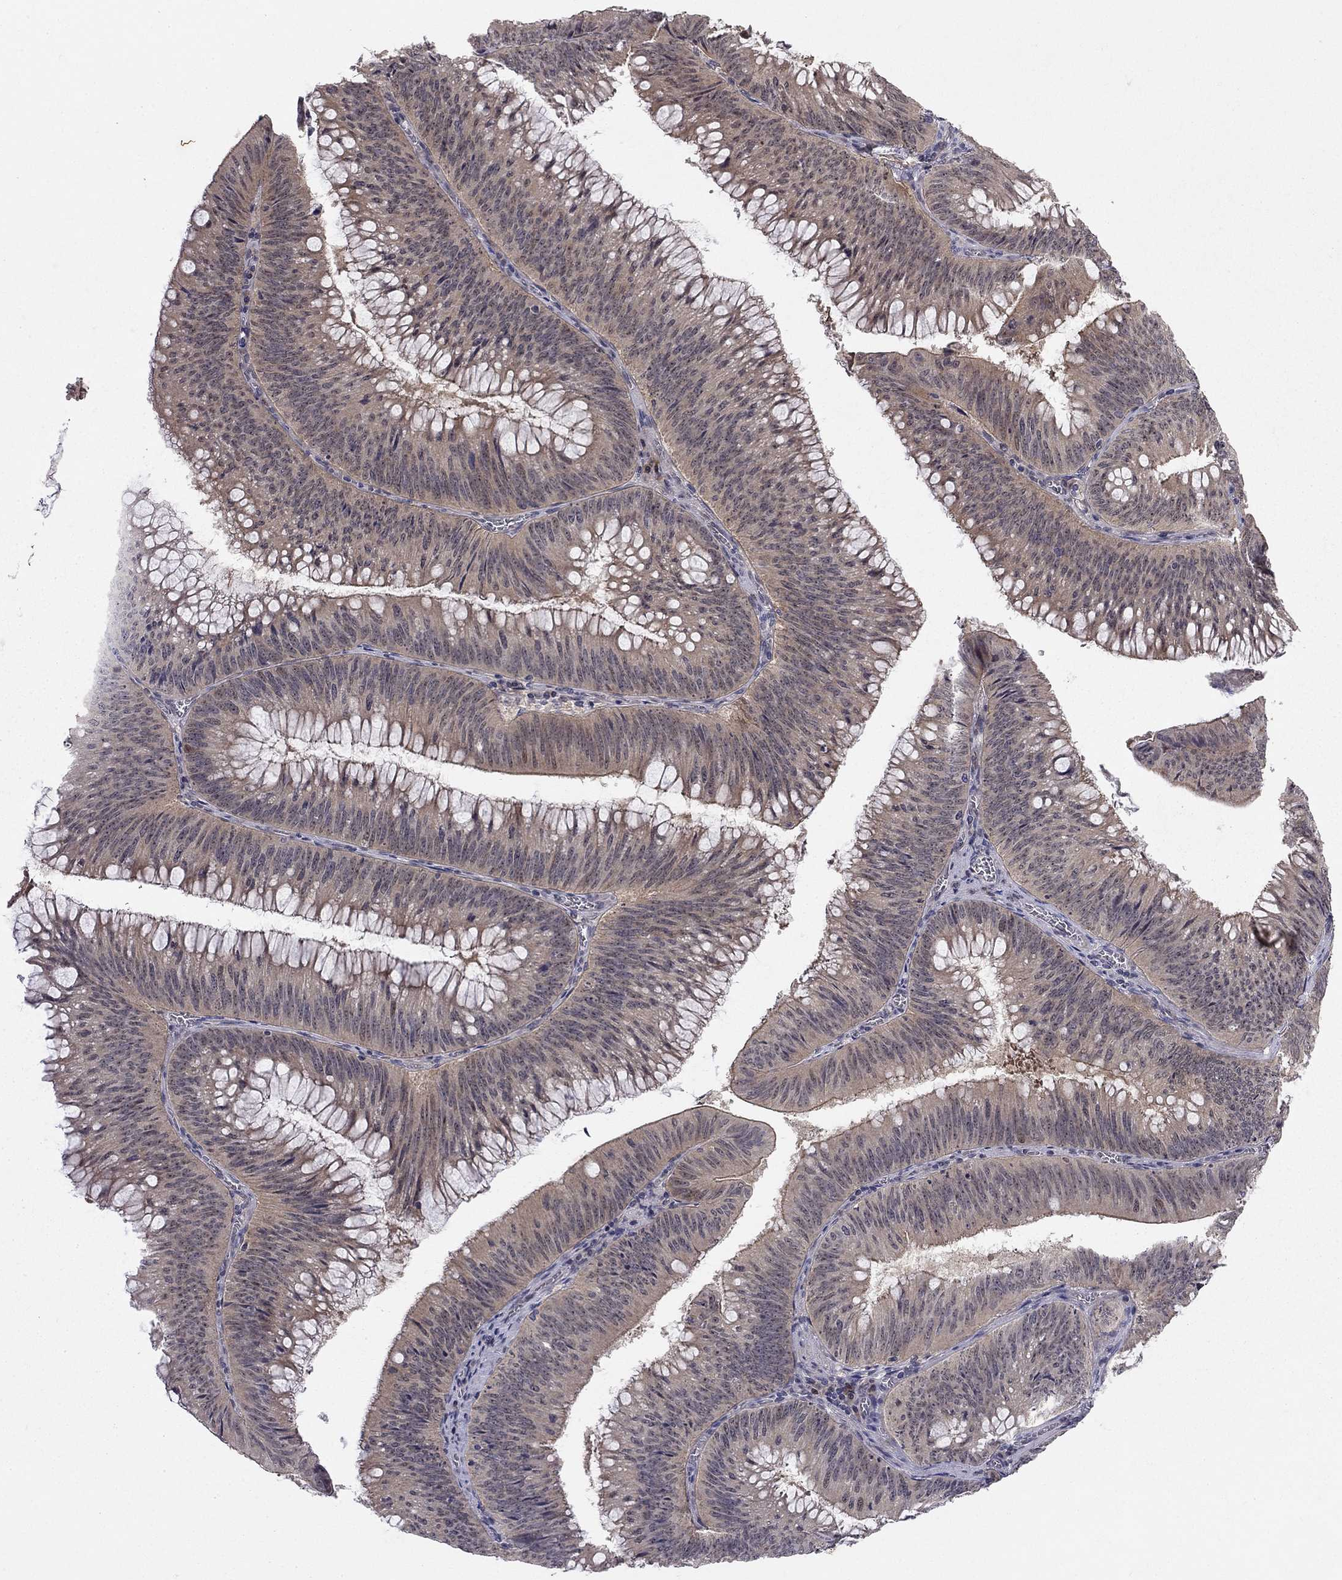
{"staining": {"intensity": "moderate", "quantity": "<25%", "location": "cytoplasmic/membranous"}, "tissue": "colorectal cancer", "cell_type": "Tumor cells", "image_type": "cancer", "snomed": [{"axis": "morphology", "description": "Adenocarcinoma, NOS"}, {"axis": "topography", "description": "Rectum"}], "caption": "Moderate cytoplasmic/membranous positivity for a protein is identified in approximately <25% of tumor cells of colorectal adenocarcinoma using immunohistochemistry.", "gene": "STXBP6", "patient": {"sex": "female", "age": 72}}